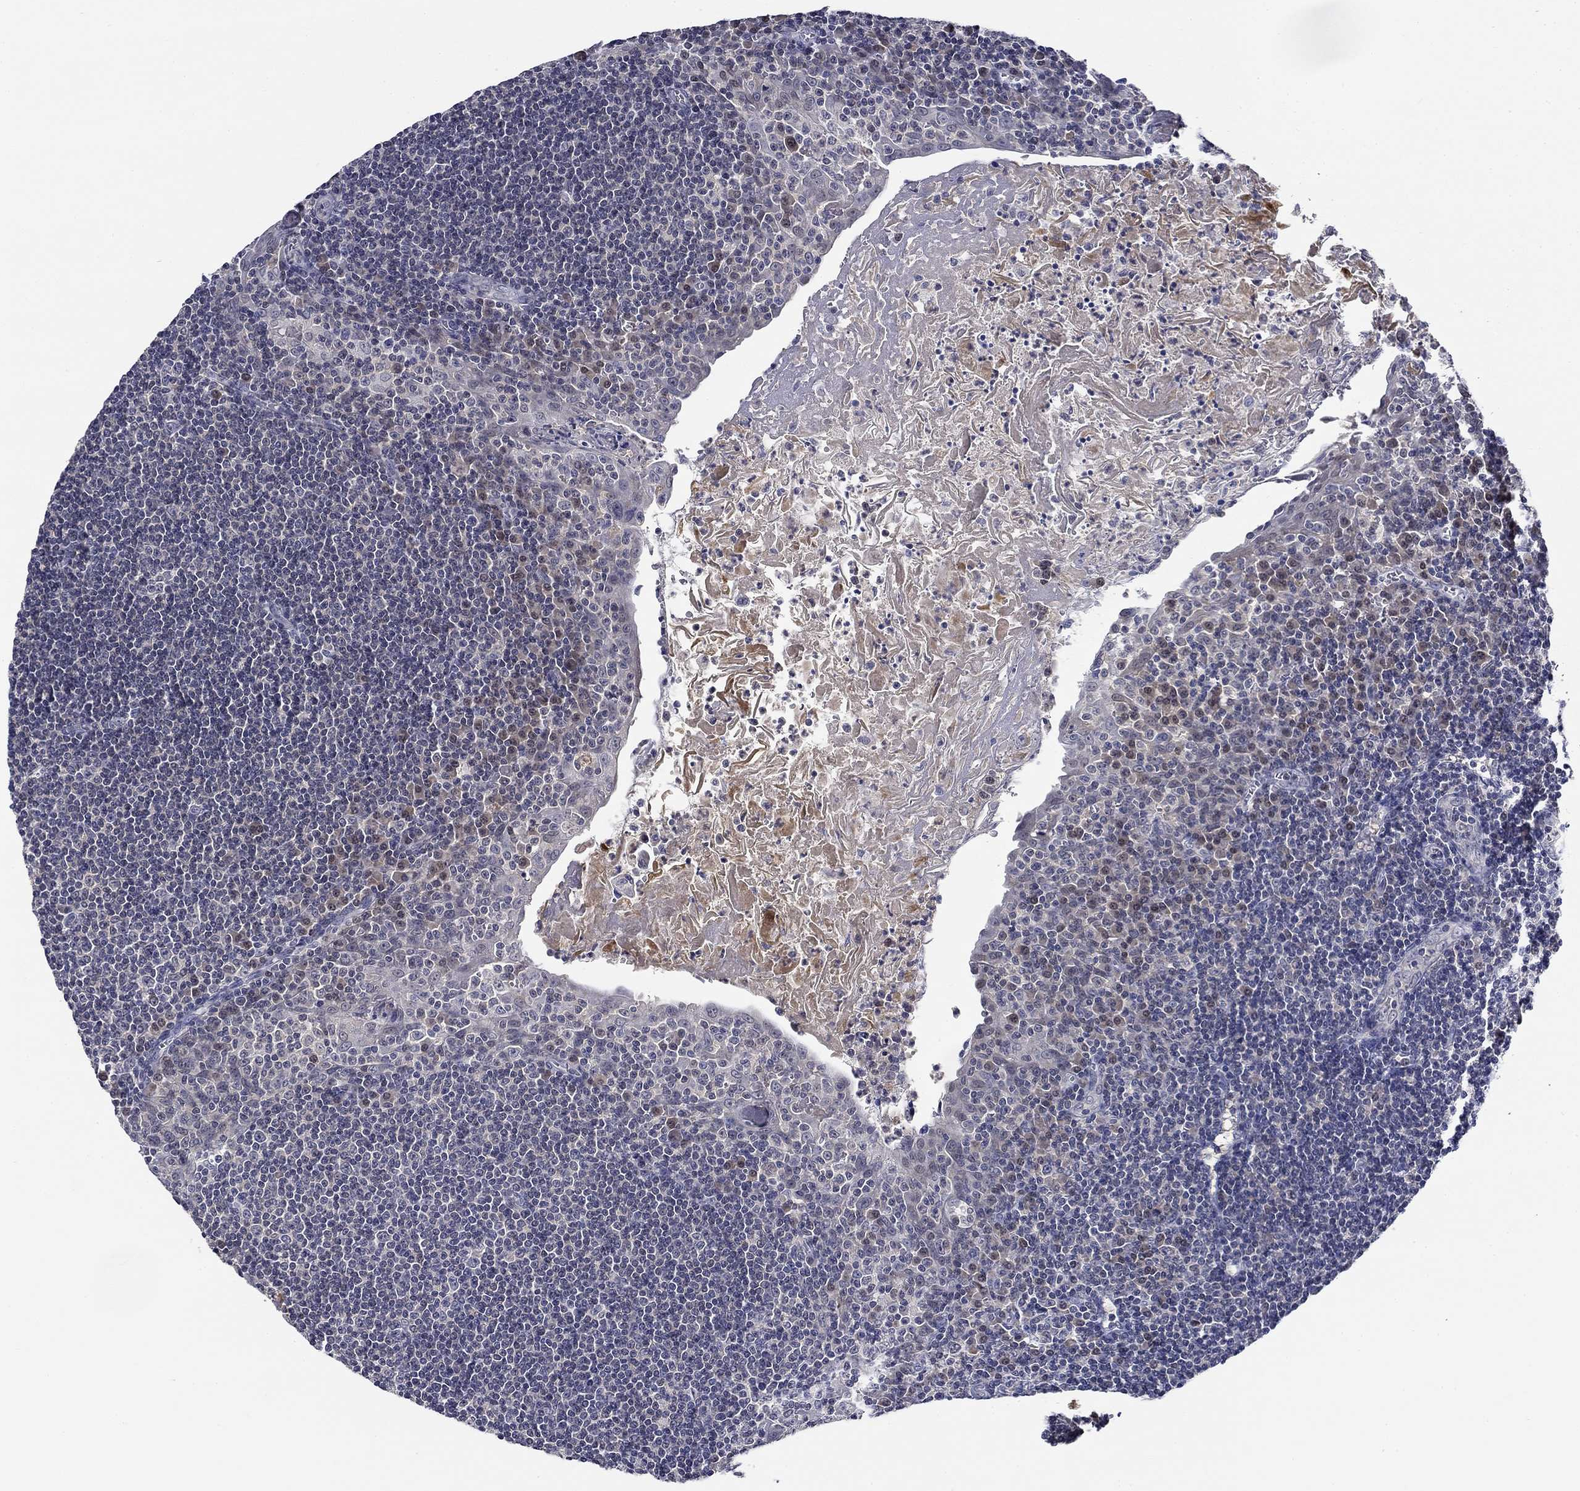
{"staining": {"intensity": "negative", "quantity": "none", "location": "none"}, "tissue": "tonsil", "cell_type": "Germinal center cells", "image_type": "normal", "snomed": [{"axis": "morphology", "description": "Normal tissue, NOS"}, {"axis": "morphology", "description": "Inflammation, NOS"}, {"axis": "topography", "description": "Tonsil"}], "caption": "Image shows no protein positivity in germinal center cells of benign tonsil.", "gene": "DDTL", "patient": {"sex": "female", "age": 31}}